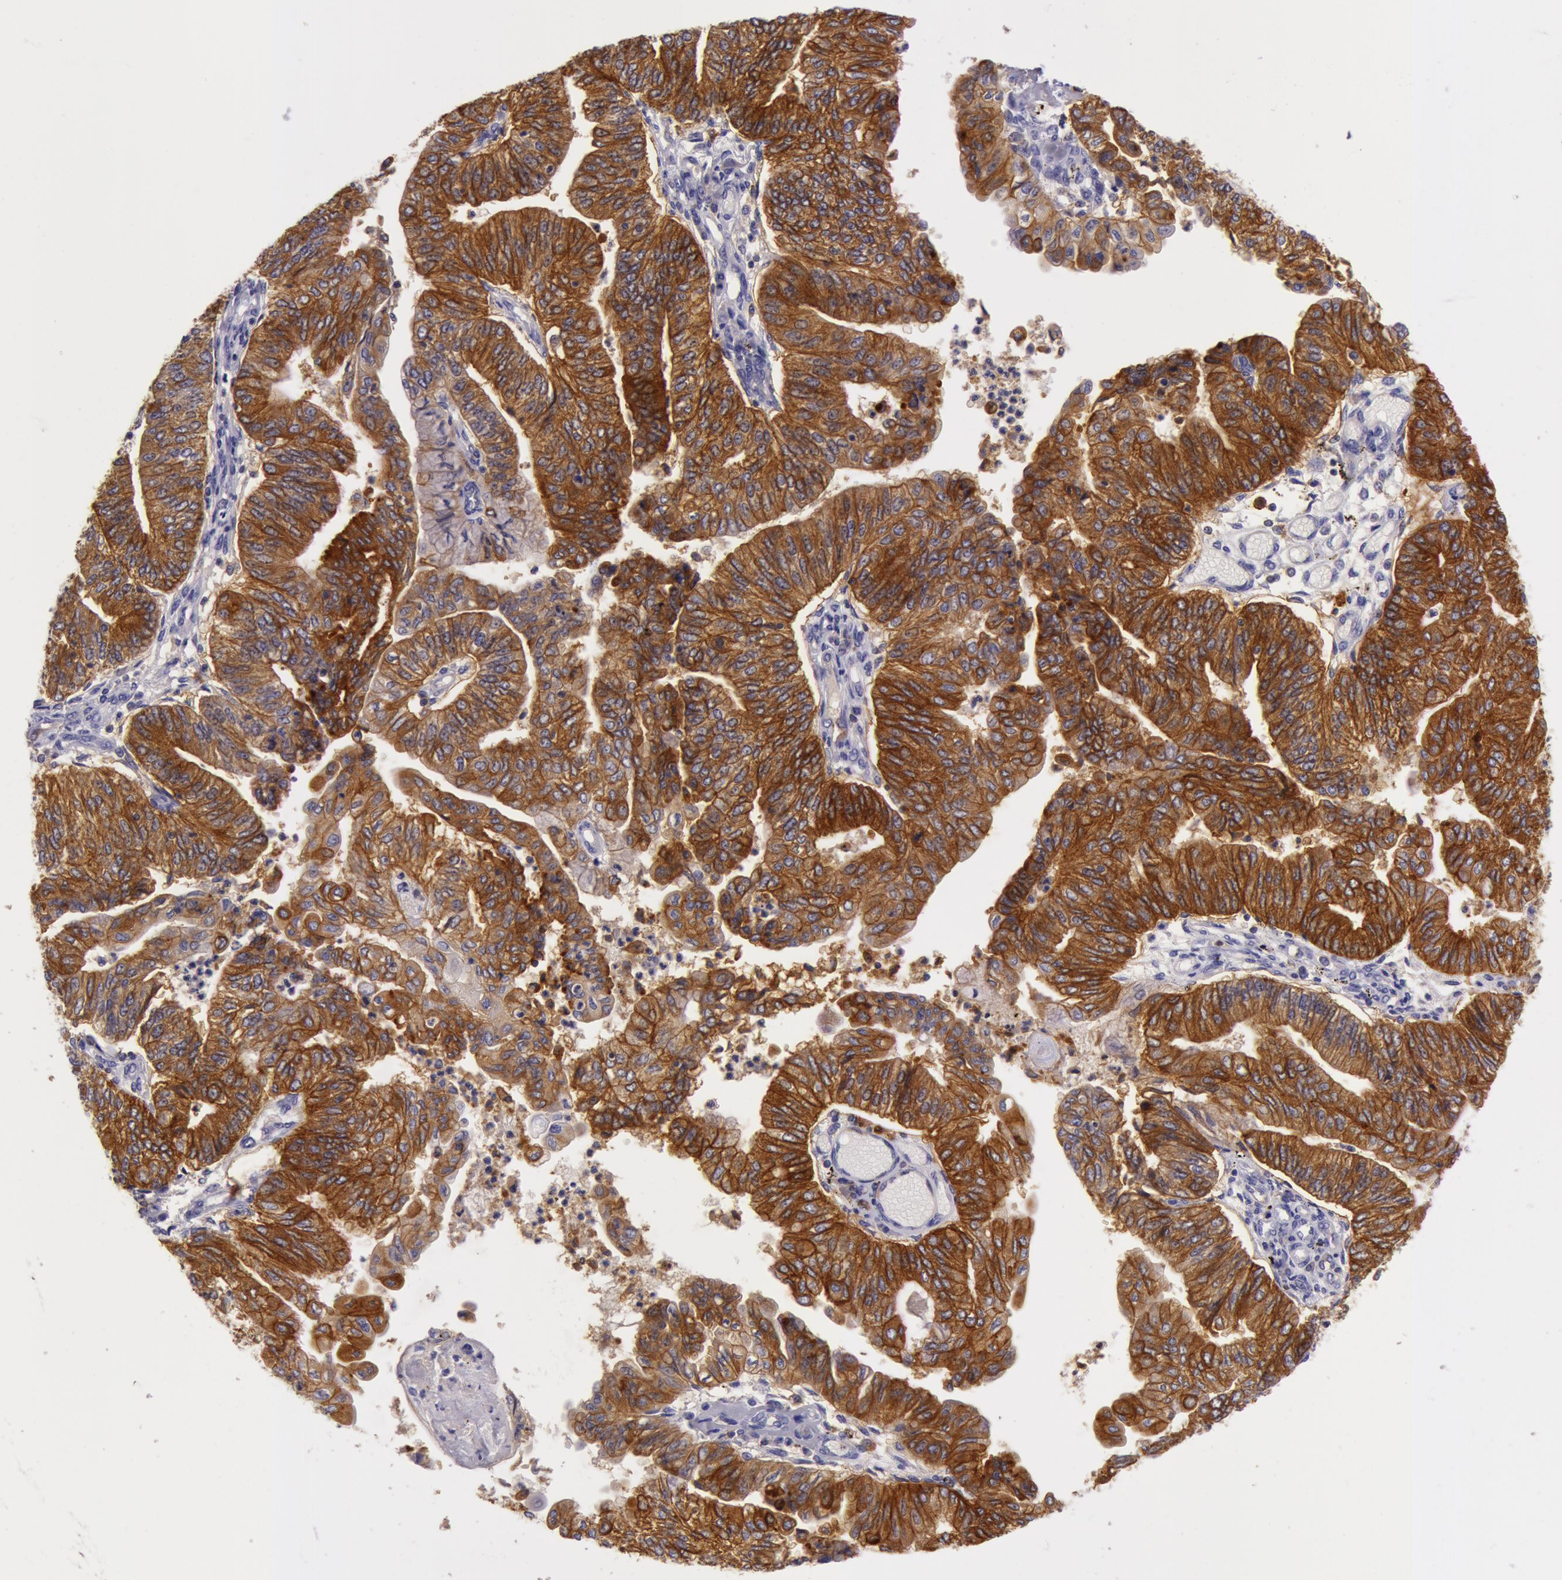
{"staining": {"intensity": "strong", "quantity": ">75%", "location": "cytoplasmic/membranous"}, "tissue": "endometrial cancer", "cell_type": "Tumor cells", "image_type": "cancer", "snomed": [{"axis": "morphology", "description": "Adenocarcinoma, NOS"}, {"axis": "topography", "description": "Endometrium"}], "caption": "A photomicrograph of endometrial cancer (adenocarcinoma) stained for a protein shows strong cytoplasmic/membranous brown staining in tumor cells. The protein is stained brown, and the nuclei are stained in blue (DAB IHC with brightfield microscopy, high magnification).", "gene": "LY75", "patient": {"sex": "female", "age": 59}}